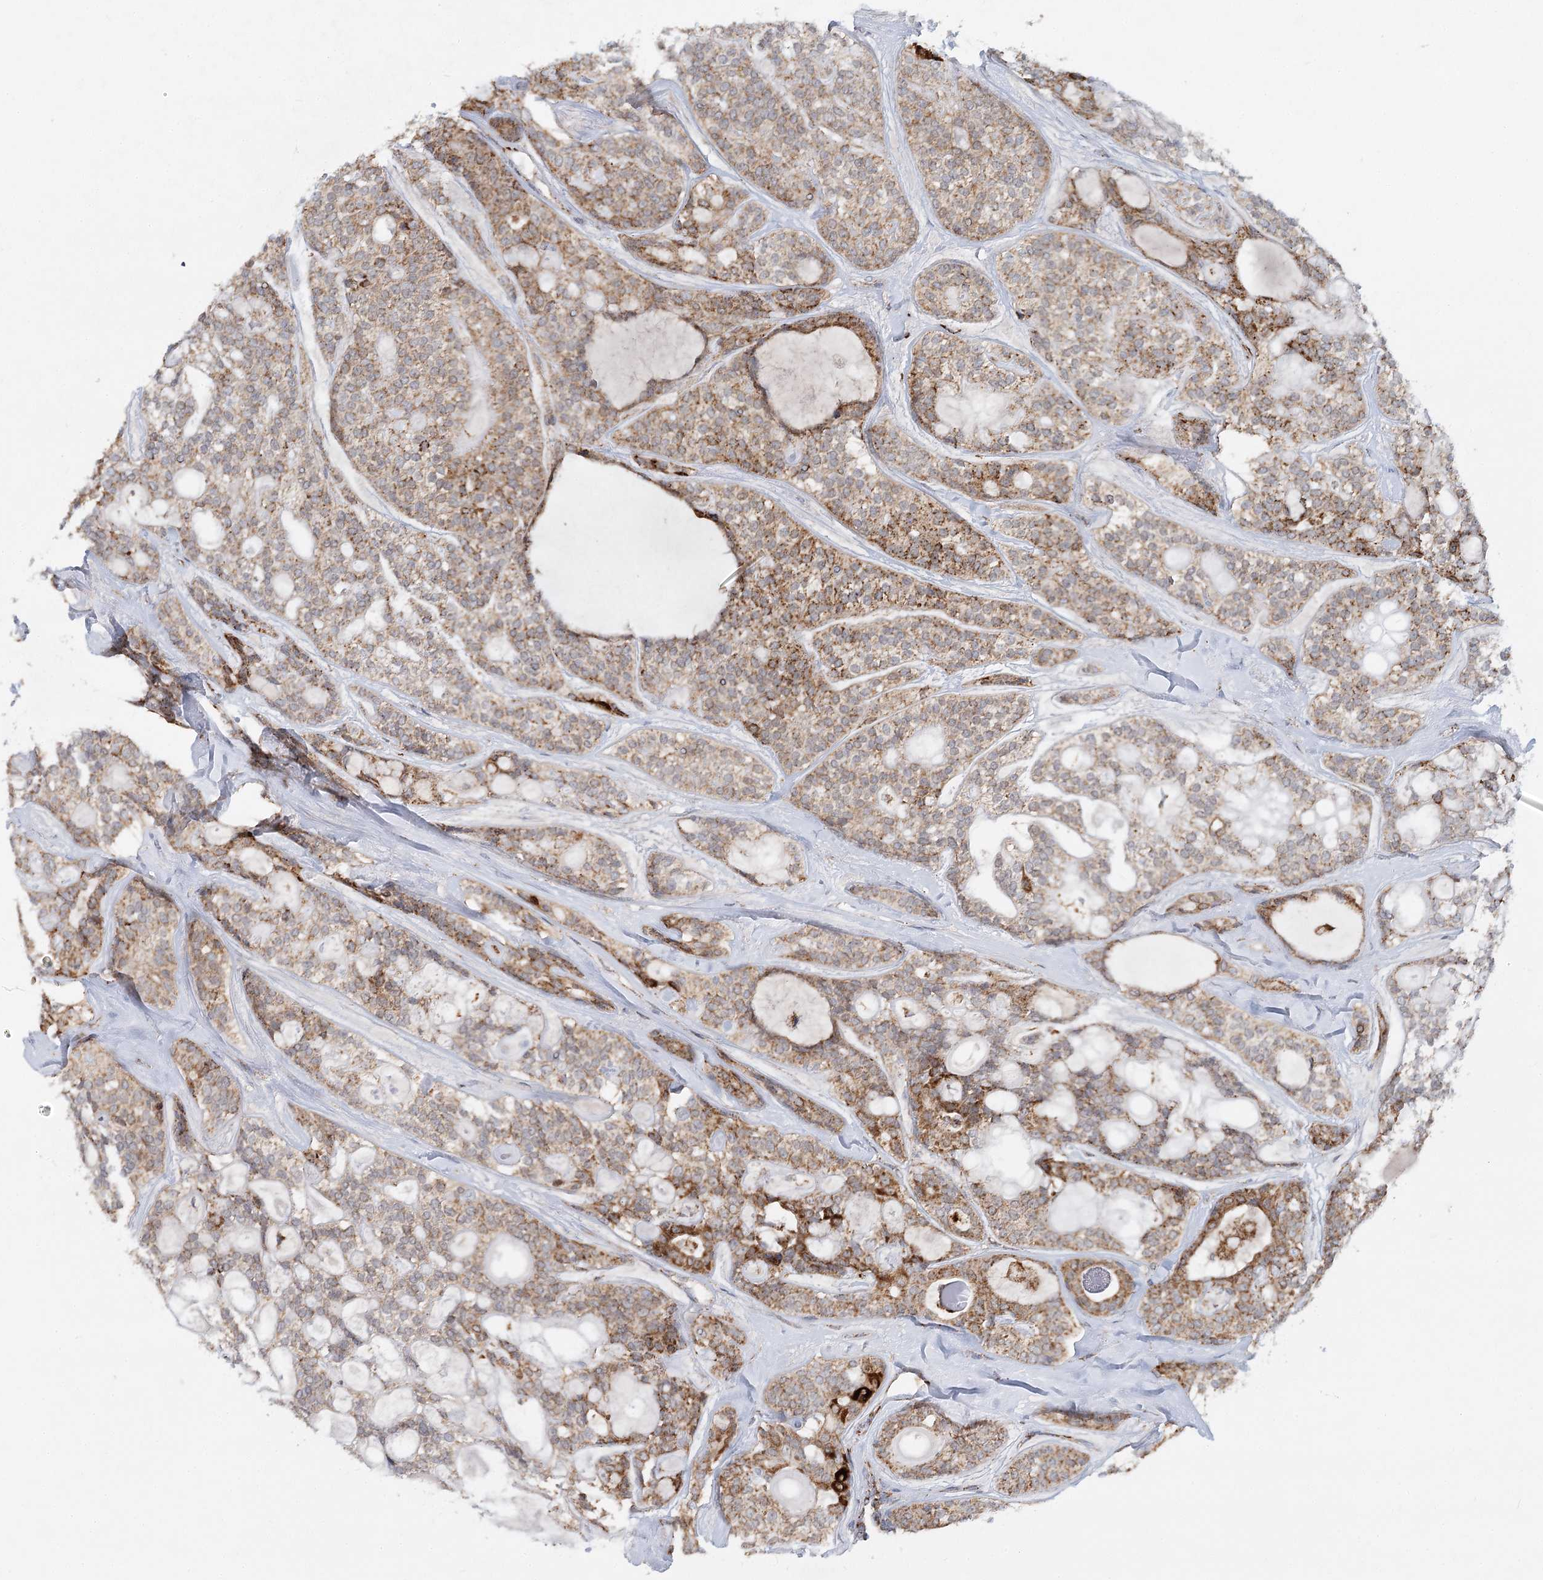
{"staining": {"intensity": "moderate", "quantity": ">75%", "location": "cytoplasmic/membranous"}, "tissue": "head and neck cancer", "cell_type": "Tumor cells", "image_type": "cancer", "snomed": [{"axis": "morphology", "description": "Adenocarcinoma, NOS"}, {"axis": "topography", "description": "Head-Neck"}], "caption": "An IHC histopathology image of neoplastic tissue is shown. Protein staining in brown highlights moderate cytoplasmic/membranous positivity in adenocarcinoma (head and neck) within tumor cells.", "gene": "TAS1R1", "patient": {"sex": "male", "age": 66}}